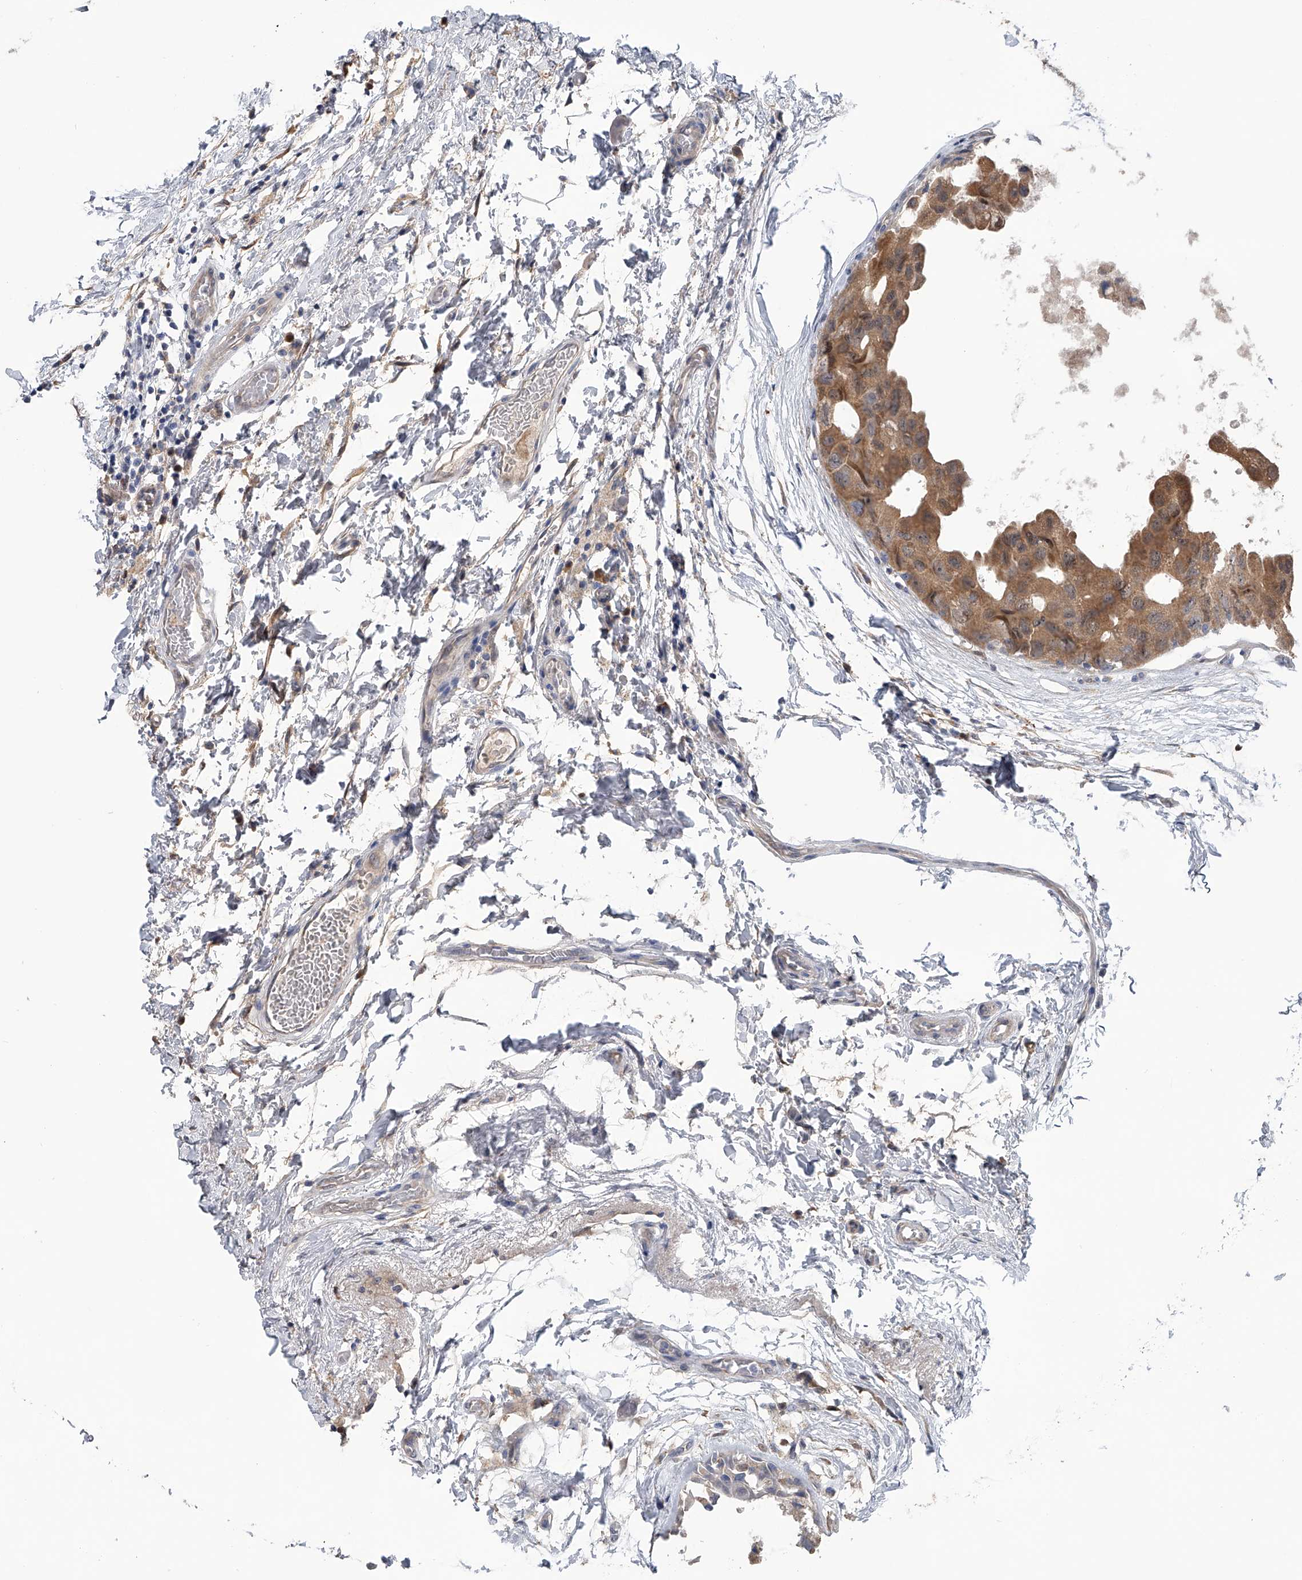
{"staining": {"intensity": "moderate", "quantity": ">75%", "location": "cytoplasmic/membranous"}, "tissue": "breast cancer", "cell_type": "Tumor cells", "image_type": "cancer", "snomed": [{"axis": "morphology", "description": "Duct carcinoma"}, {"axis": "topography", "description": "Breast"}], "caption": "Human breast cancer (intraductal carcinoma) stained for a protein (brown) demonstrates moderate cytoplasmic/membranous positive expression in about >75% of tumor cells.", "gene": "PGM3", "patient": {"sex": "female", "age": 62}}